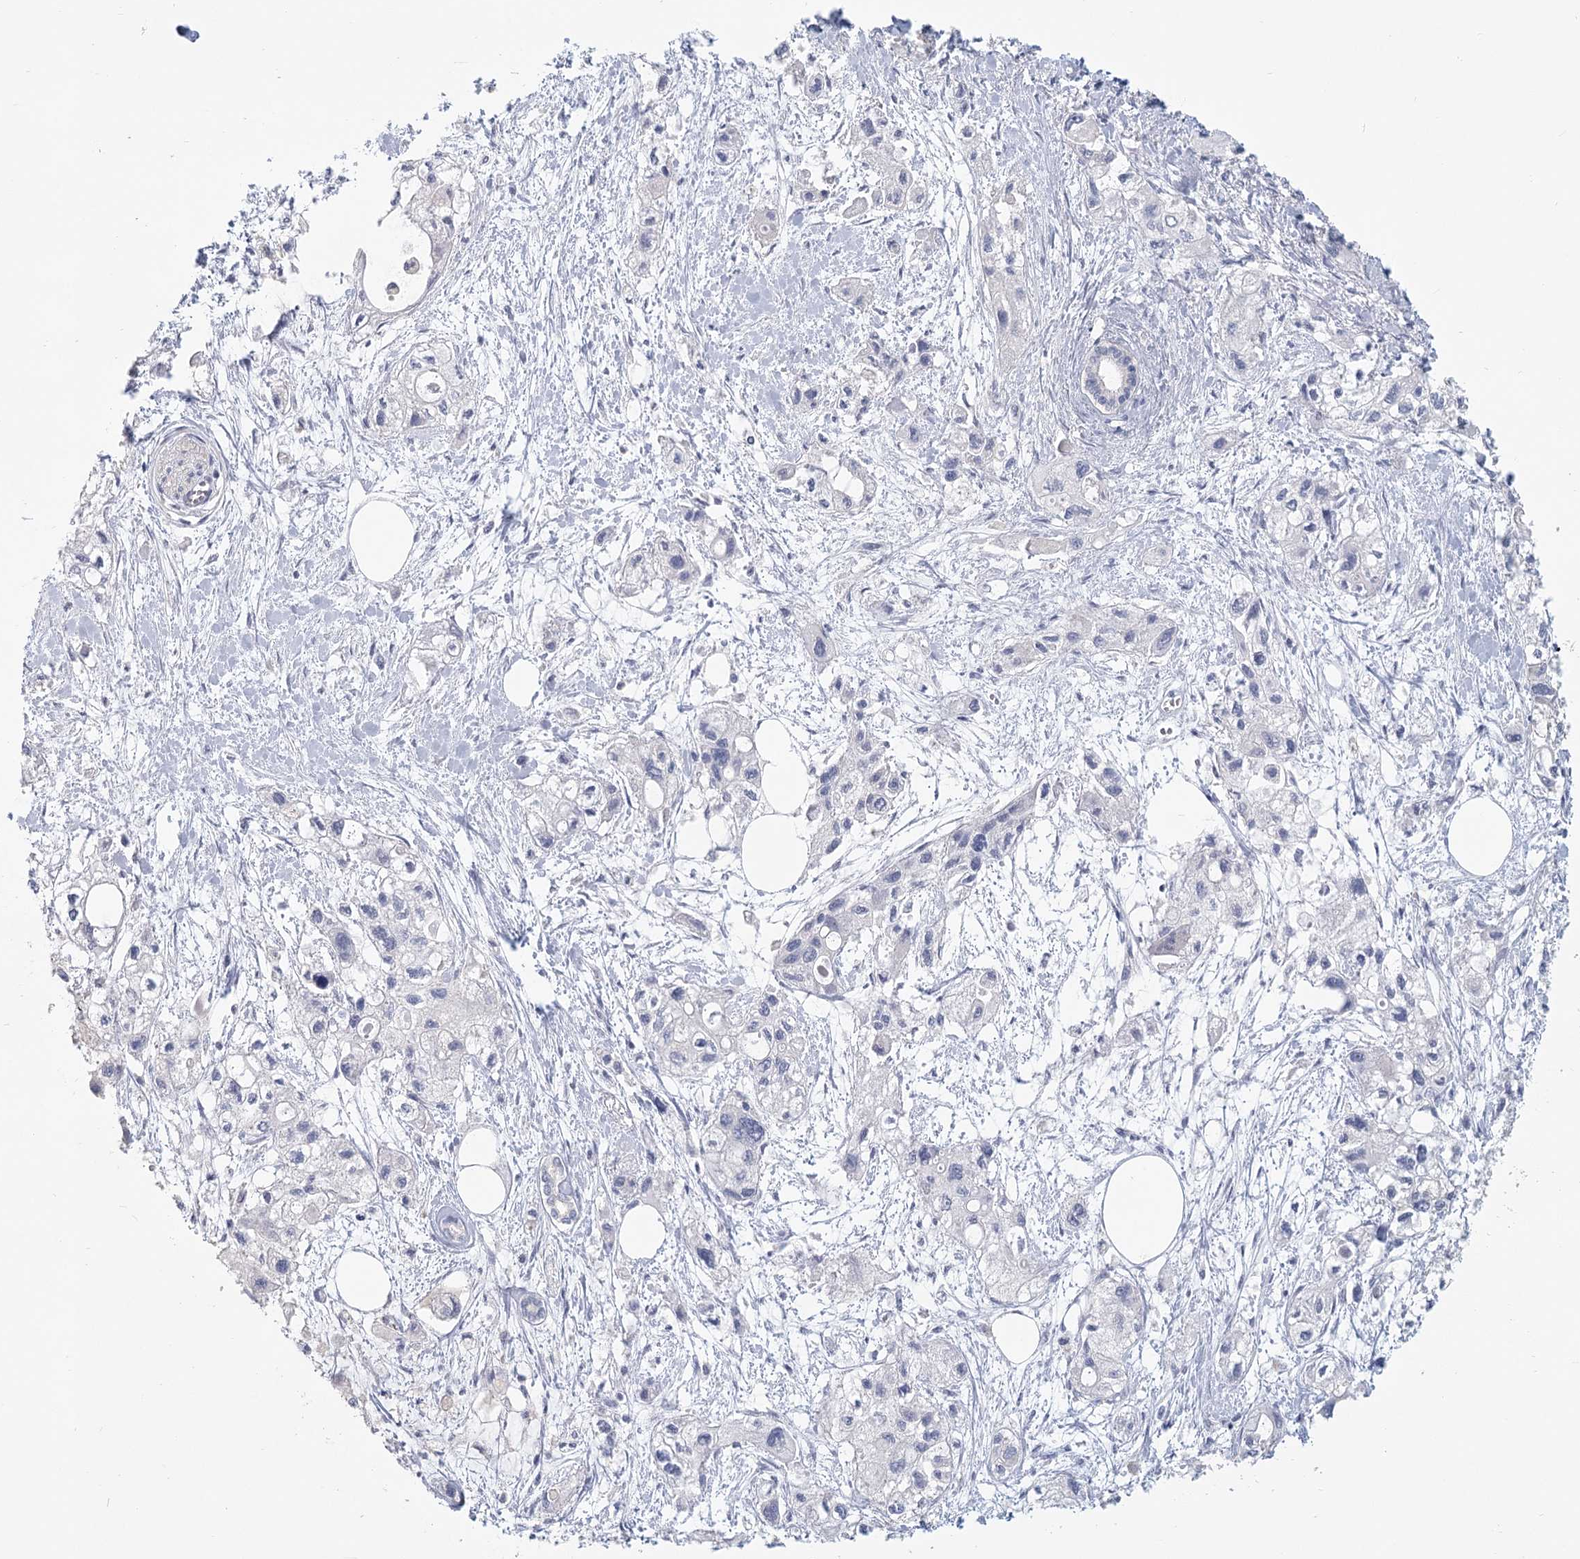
{"staining": {"intensity": "negative", "quantity": "none", "location": "none"}, "tissue": "pancreatic cancer", "cell_type": "Tumor cells", "image_type": "cancer", "snomed": [{"axis": "morphology", "description": "Adenocarcinoma, NOS"}, {"axis": "topography", "description": "Pancreas"}], "caption": "Adenocarcinoma (pancreatic) was stained to show a protein in brown. There is no significant staining in tumor cells. (Stains: DAB (3,3'-diaminobenzidine) IHC with hematoxylin counter stain, Microscopy: brightfield microscopy at high magnification).", "gene": "CNTLN", "patient": {"sex": "male", "age": 75}}